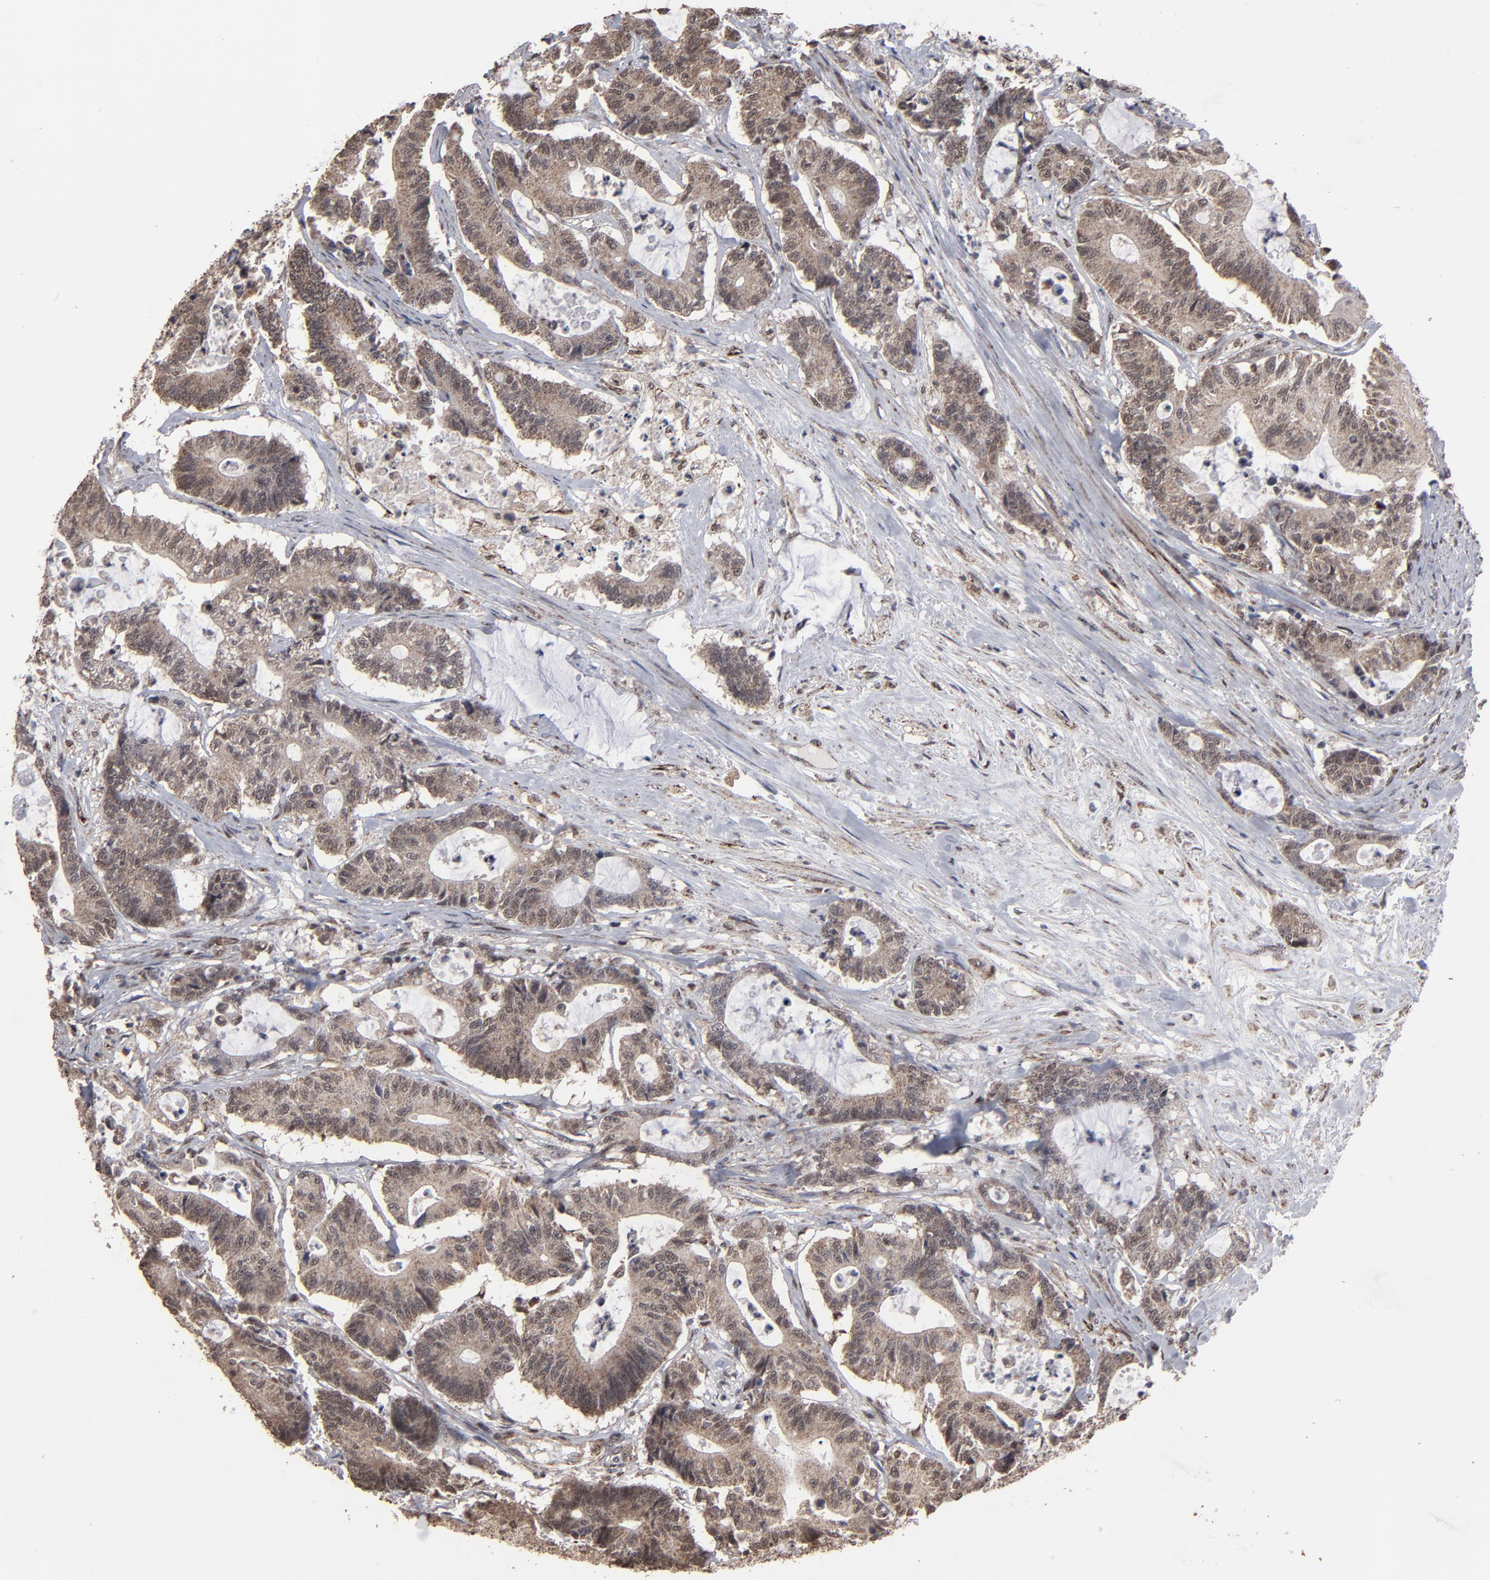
{"staining": {"intensity": "weak", "quantity": ">75%", "location": "cytoplasmic/membranous"}, "tissue": "colorectal cancer", "cell_type": "Tumor cells", "image_type": "cancer", "snomed": [{"axis": "morphology", "description": "Adenocarcinoma, NOS"}, {"axis": "topography", "description": "Colon"}], "caption": "DAB (3,3'-diaminobenzidine) immunohistochemical staining of human colorectal adenocarcinoma exhibits weak cytoplasmic/membranous protein staining in approximately >75% of tumor cells.", "gene": "BNIP3", "patient": {"sex": "female", "age": 84}}